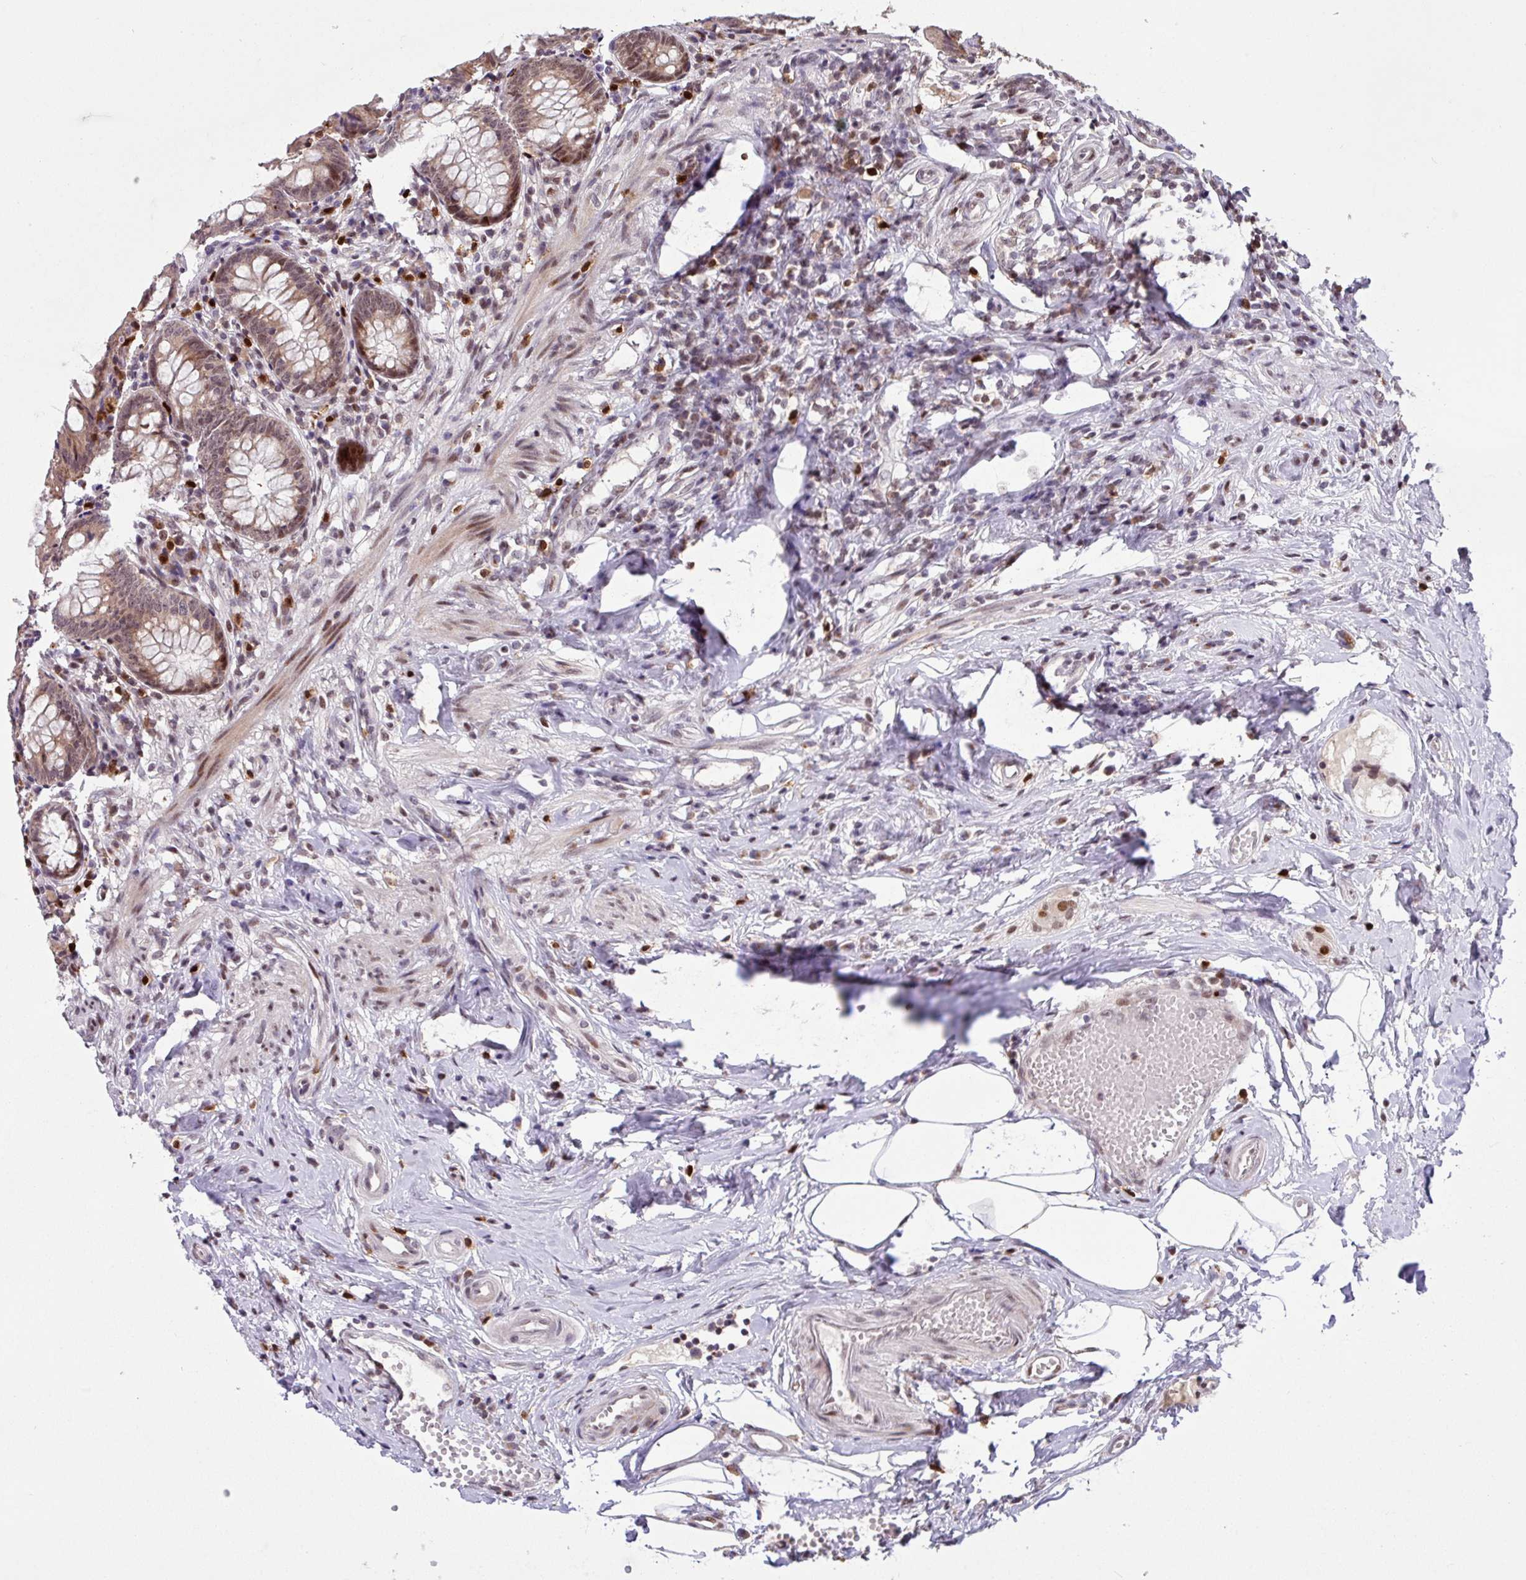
{"staining": {"intensity": "moderate", "quantity": ">75%", "location": "cytoplasmic/membranous,nuclear"}, "tissue": "appendix", "cell_type": "Glandular cells", "image_type": "normal", "snomed": [{"axis": "morphology", "description": "Normal tissue, NOS"}, {"axis": "topography", "description": "Appendix"}], "caption": "Protein staining displays moderate cytoplasmic/membranous,nuclear staining in about >75% of glandular cells in normal appendix. The staining was performed using DAB to visualize the protein expression in brown, while the nuclei were stained in blue with hematoxylin (Magnification: 20x).", "gene": "BRD3", "patient": {"sex": "female", "age": 54}}